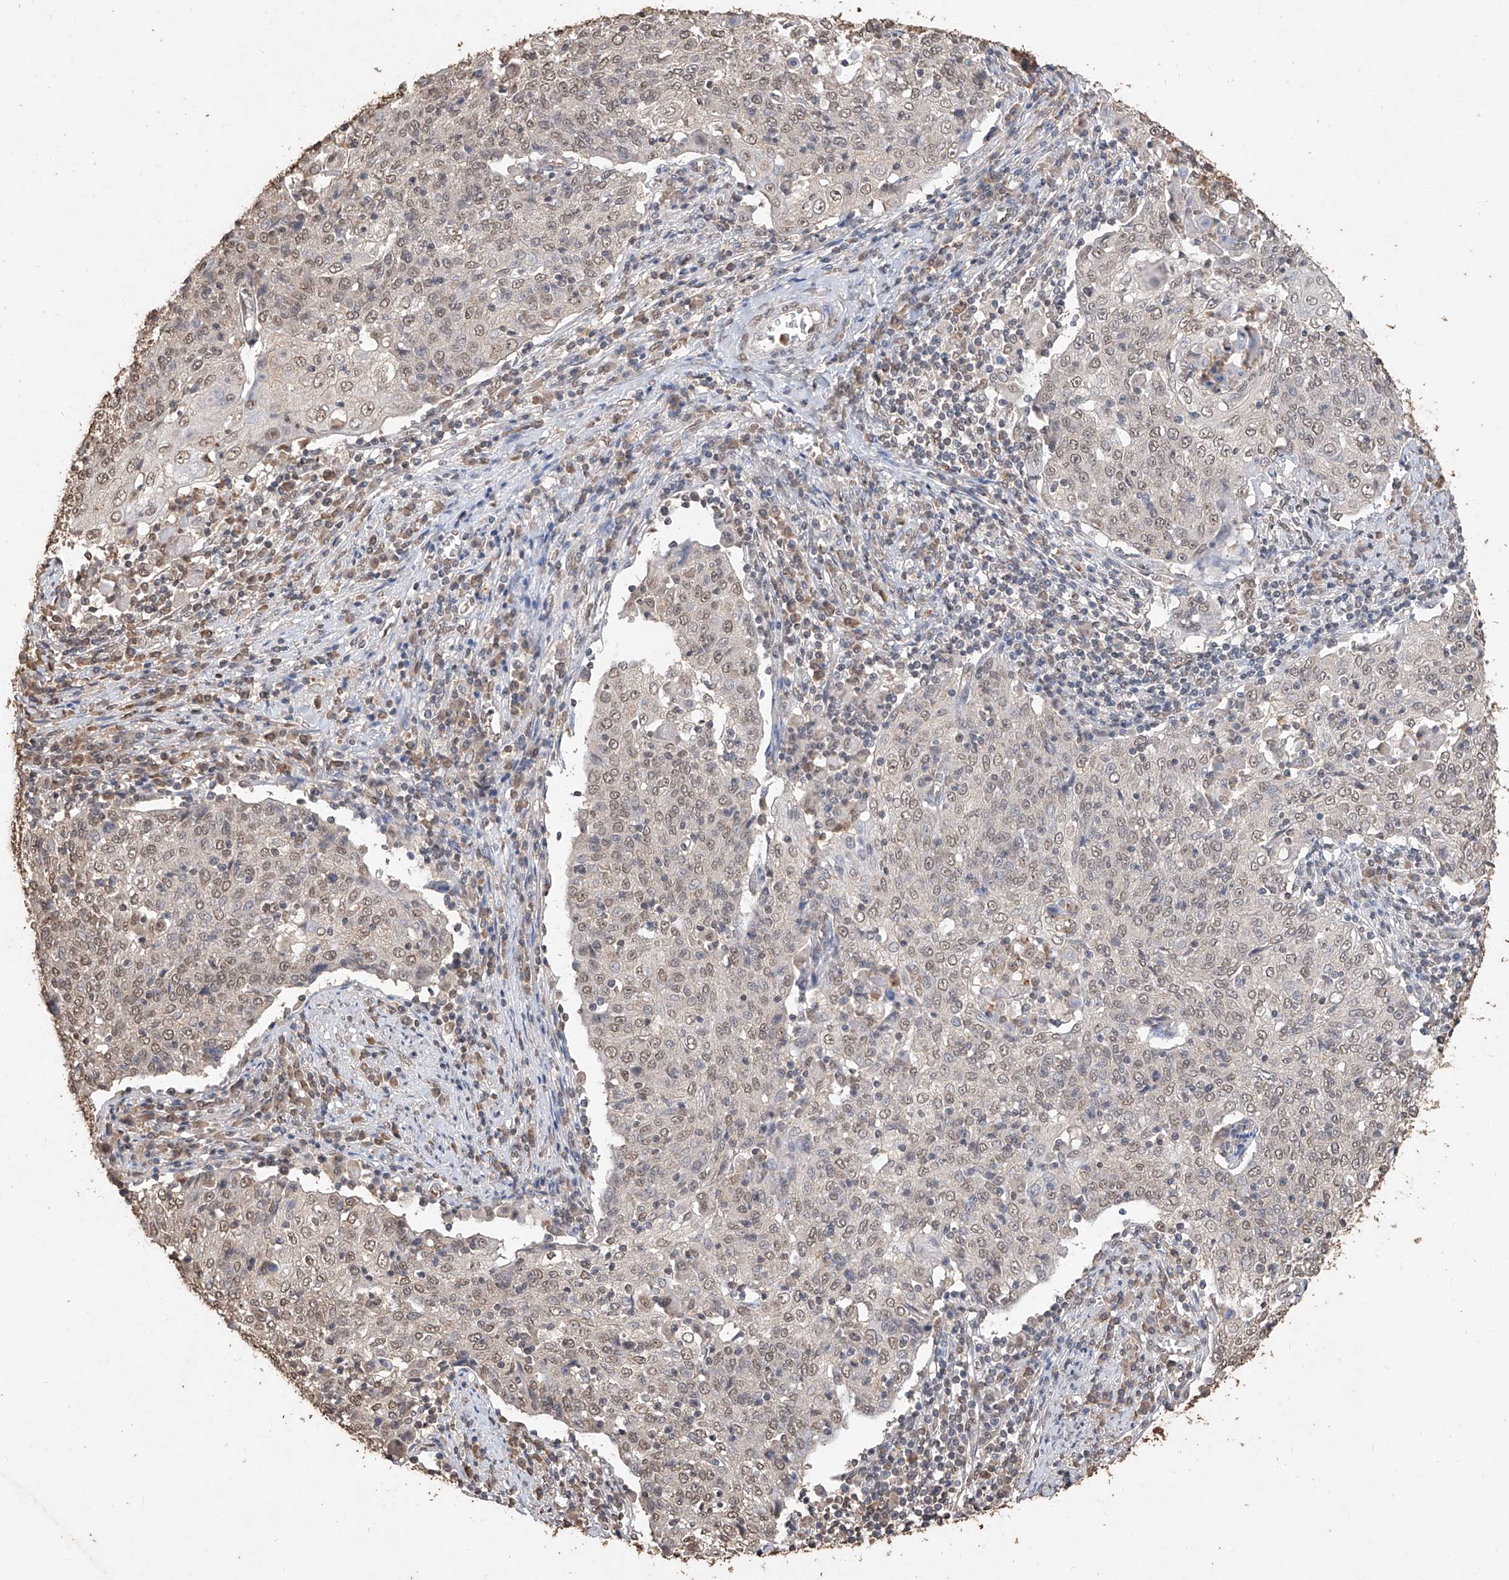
{"staining": {"intensity": "moderate", "quantity": ">75%", "location": "nuclear"}, "tissue": "cervical cancer", "cell_type": "Tumor cells", "image_type": "cancer", "snomed": [{"axis": "morphology", "description": "Squamous cell carcinoma, NOS"}, {"axis": "topography", "description": "Cervix"}], "caption": "Immunohistochemical staining of human cervical squamous cell carcinoma displays medium levels of moderate nuclear expression in approximately >75% of tumor cells. The staining was performed using DAB, with brown indicating positive protein expression. Nuclei are stained blue with hematoxylin.", "gene": "ELOVL1", "patient": {"sex": "female", "age": 48}}